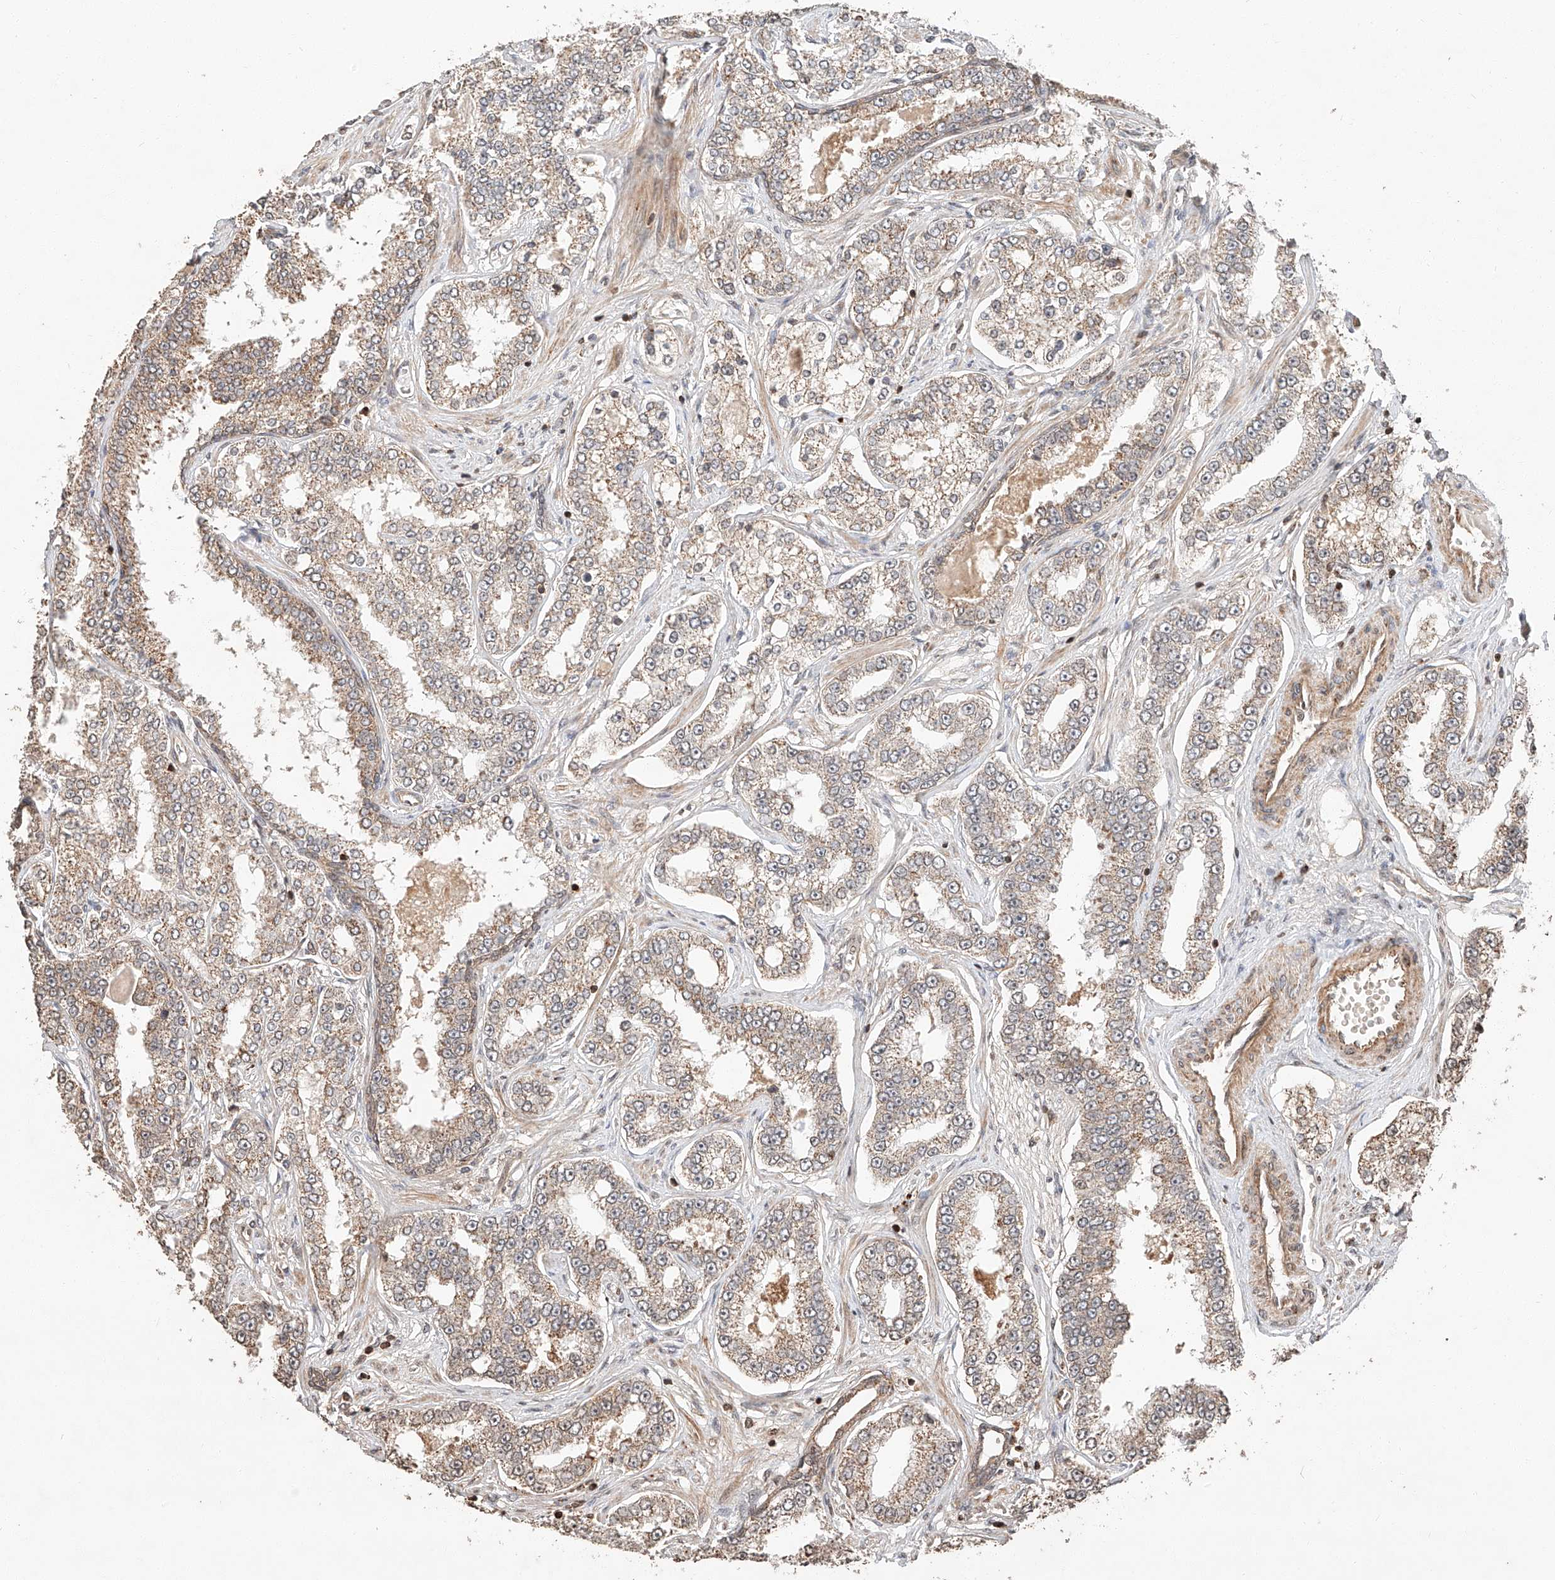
{"staining": {"intensity": "weak", "quantity": ">75%", "location": "cytoplasmic/membranous"}, "tissue": "prostate cancer", "cell_type": "Tumor cells", "image_type": "cancer", "snomed": [{"axis": "morphology", "description": "Normal tissue, NOS"}, {"axis": "morphology", "description": "Adenocarcinoma, High grade"}, {"axis": "topography", "description": "Prostate"}], "caption": "Protein expression analysis of human prostate cancer reveals weak cytoplasmic/membranous positivity in approximately >75% of tumor cells.", "gene": "ARHGAP33", "patient": {"sex": "male", "age": 83}}